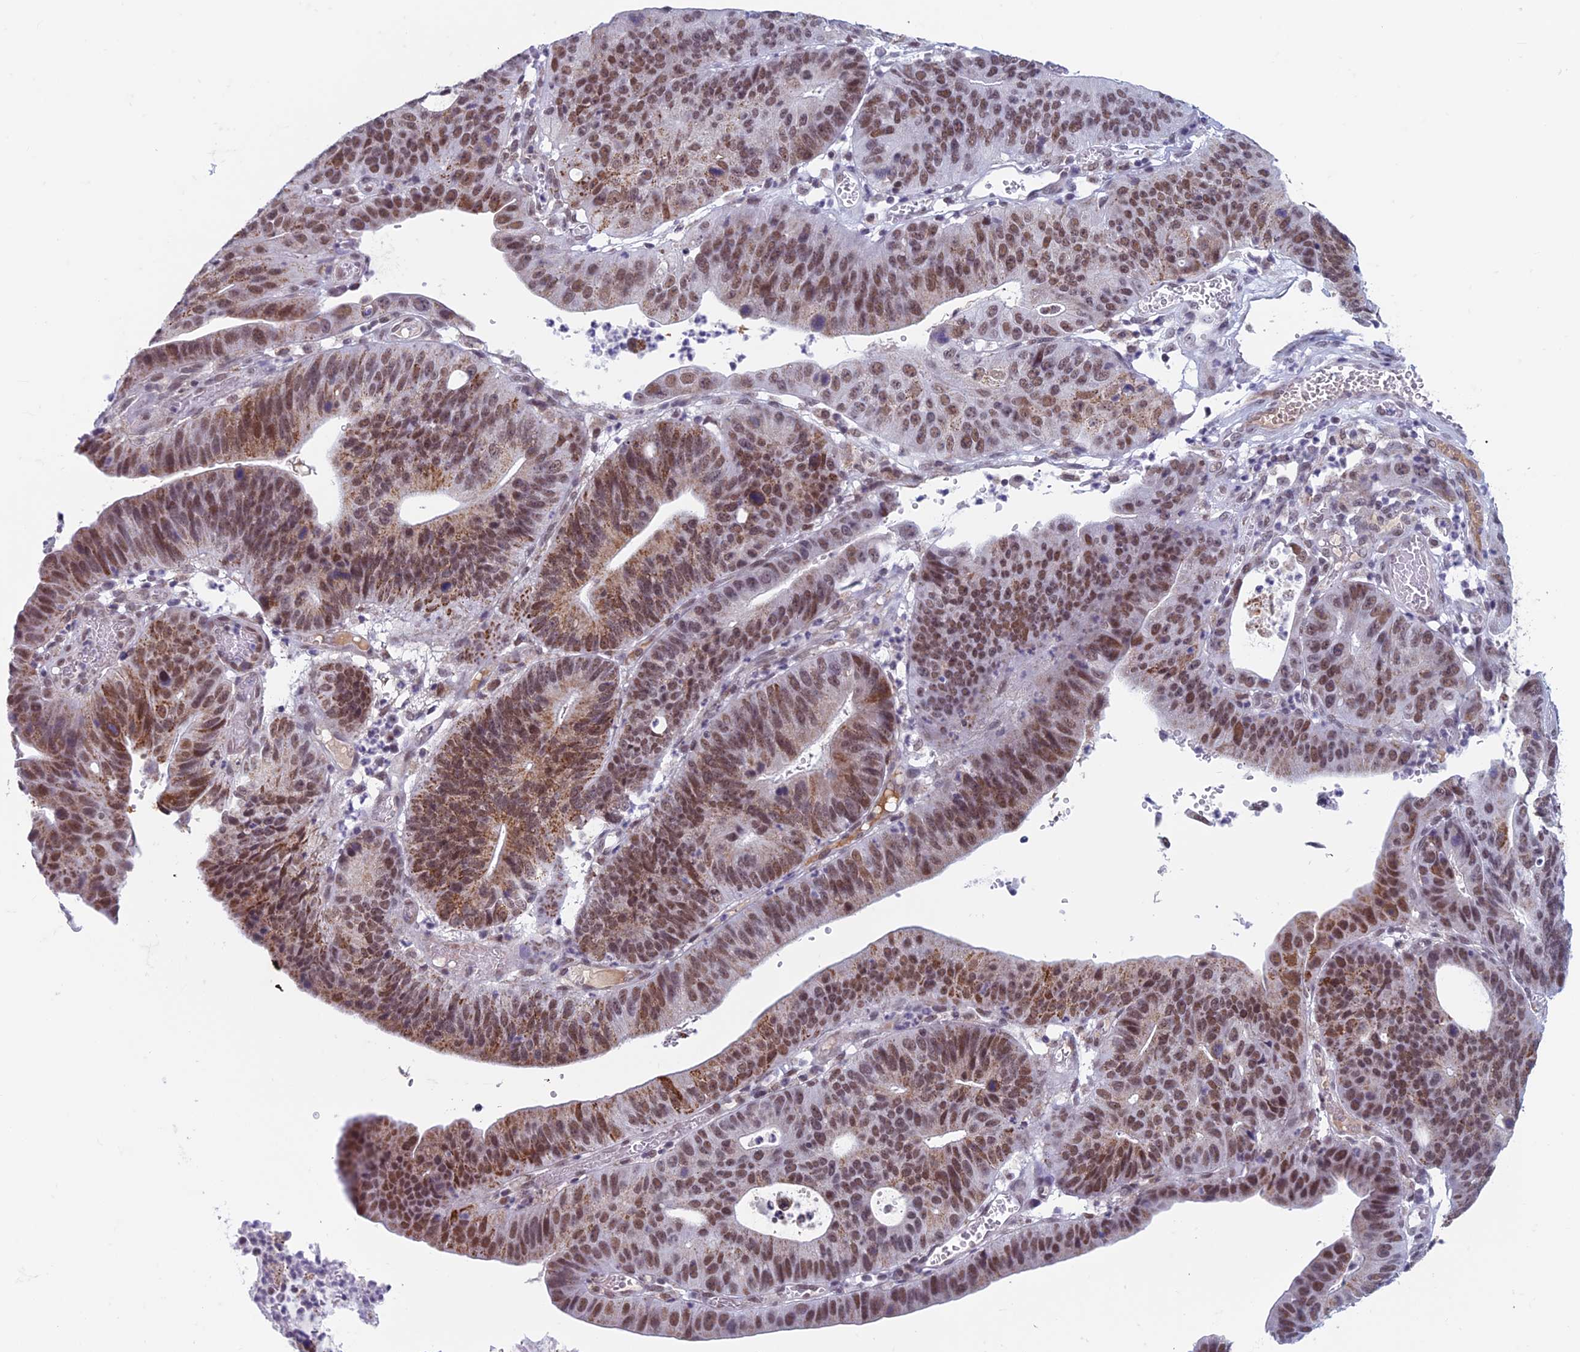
{"staining": {"intensity": "moderate", "quantity": ">75%", "location": "cytoplasmic/membranous,nuclear"}, "tissue": "stomach cancer", "cell_type": "Tumor cells", "image_type": "cancer", "snomed": [{"axis": "morphology", "description": "Adenocarcinoma, NOS"}, {"axis": "topography", "description": "Stomach"}], "caption": "Immunohistochemical staining of human adenocarcinoma (stomach) exhibits medium levels of moderate cytoplasmic/membranous and nuclear positivity in approximately >75% of tumor cells.", "gene": "ASH2L", "patient": {"sex": "male", "age": 59}}